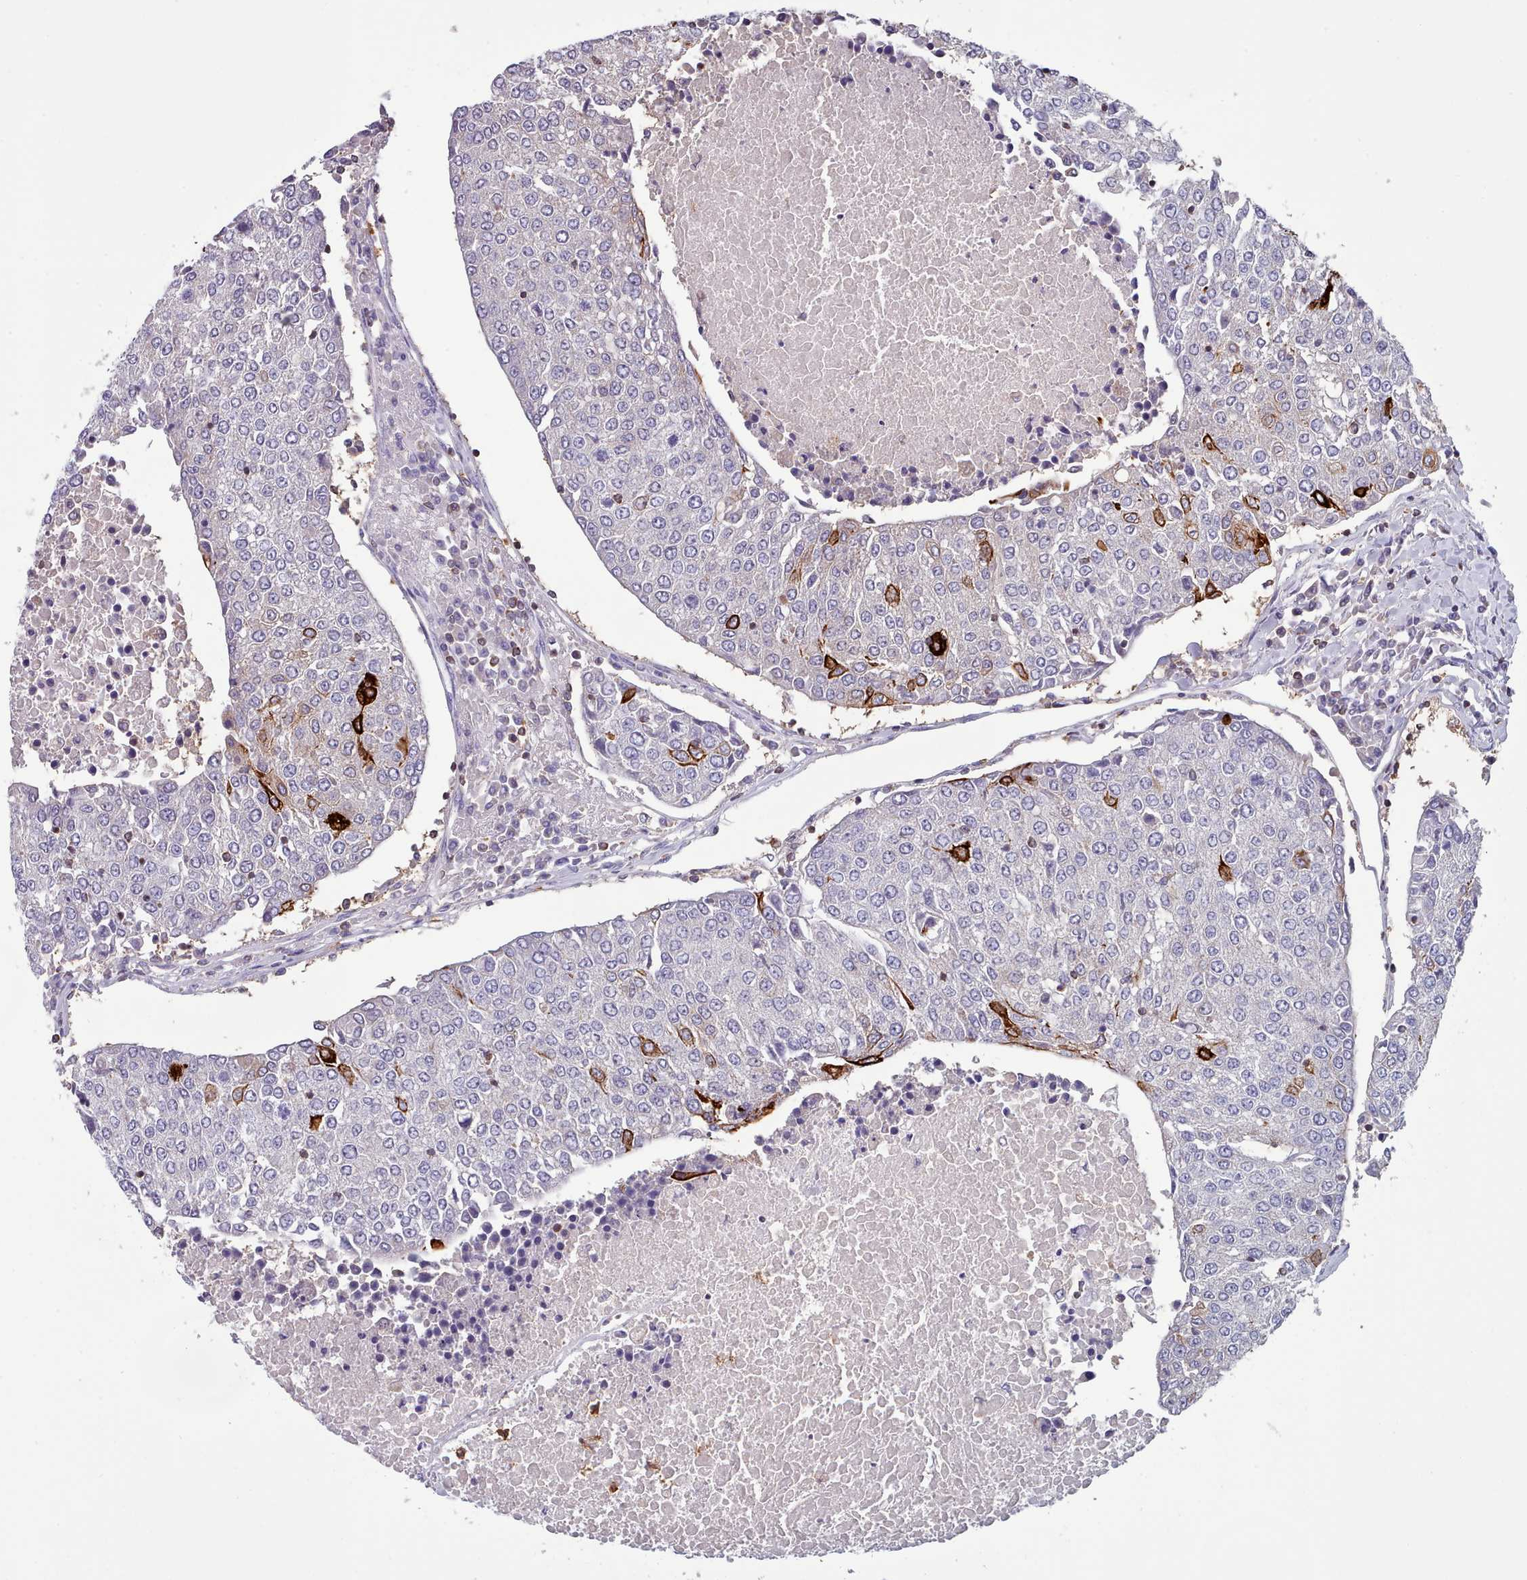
{"staining": {"intensity": "strong", "quantity": "<25%", "location": "cytoplasmic/membranous"}, "tissue": "urothelial cancer", "cell_type": "Tumor cells", "image_type": "cancer", "snomed": [{"axis": "morphology", "description": "Urothelial carcinoma, High grade"}, {"axis": "topography", "description": "Urinary bladder"}], "caption": "Urothelial carcinoma (high-grade) stained with a protein marker shows strong staining in tumor cells.", "gene": "RAC2", "patient": {"sex": "female", "age": 85}}